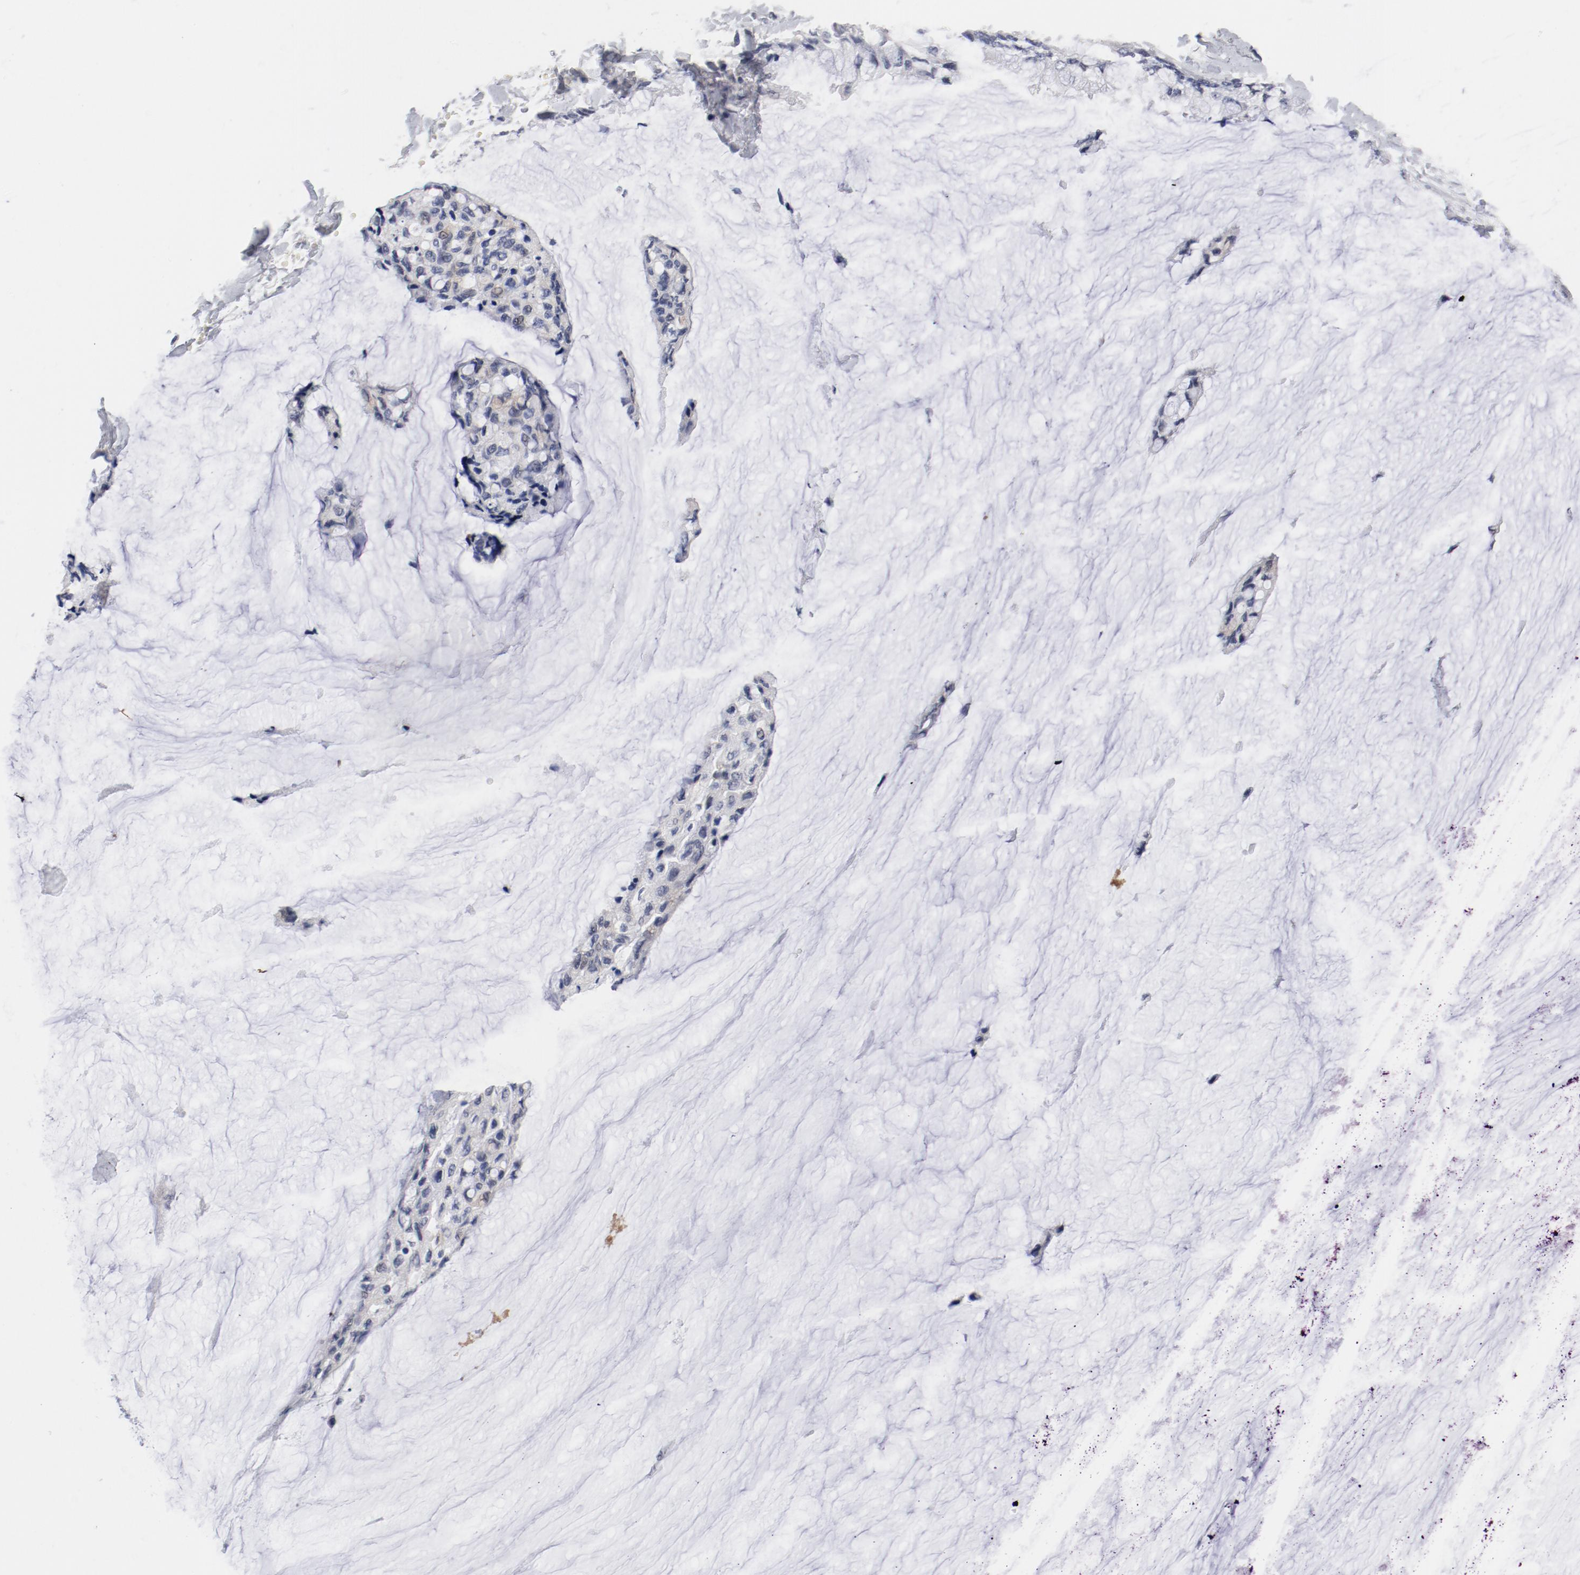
{"staining": {"intensity": "negative", "quantity": "none", "location": "none"}, "tissue": "ovarian cancer", "cell_type": "Tumor cells", "image_type": "cancer", "snomed": [{"axis": "morphology", "description": "Cystadenocarcinoma, mucinous, NOS"}, {"axis": "topography", "description": "Ovary"}], "caption": "Micrograph shows no significant protein positivity in tumor cells of ovarian mucinous cystadenocarcinoma.", "gene": "KCNK13", "patient": {"sex": "female", "age": 39}}